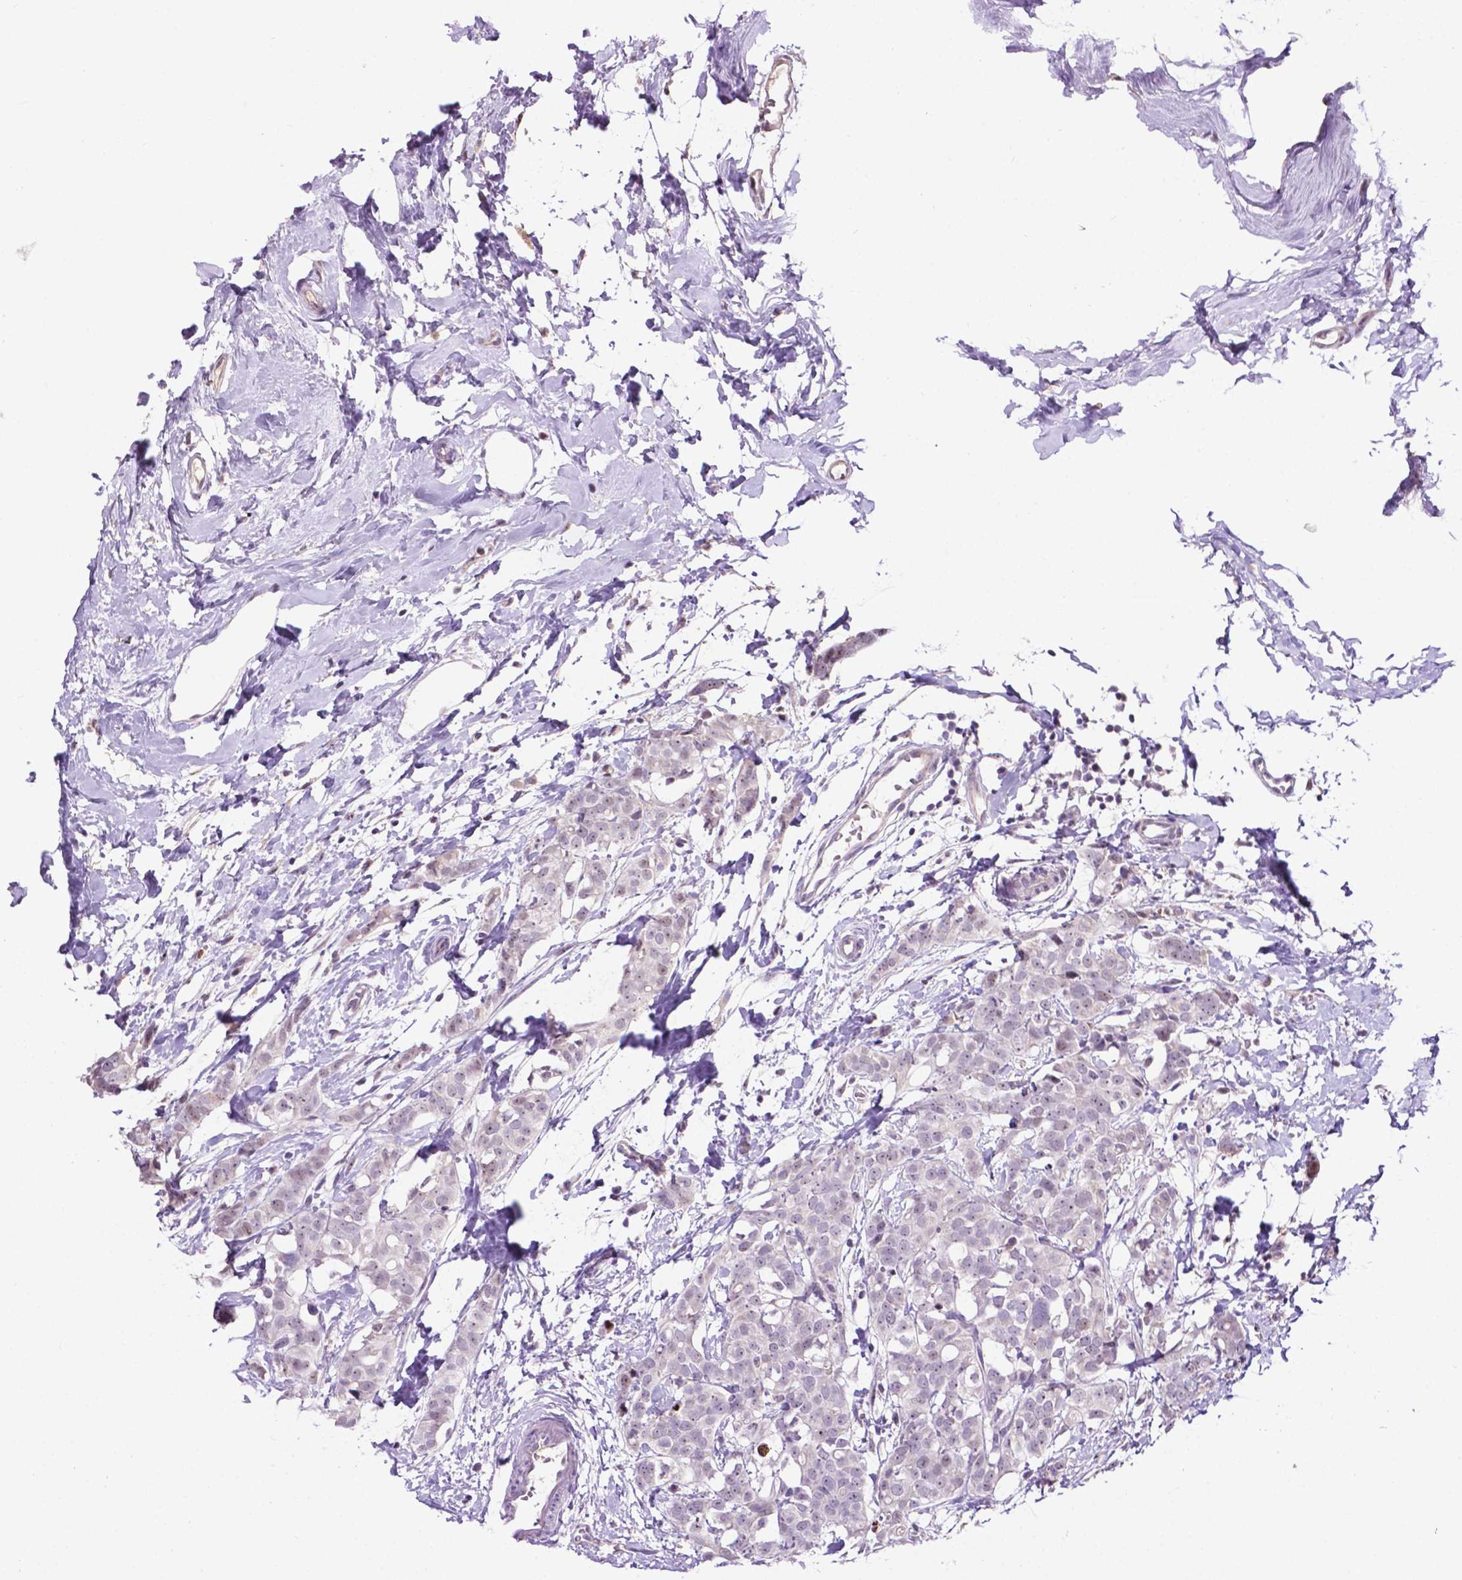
{"staining": {"intensity": "negative", "quantity": "none", "location": "none"}, "tissue": "breast cancer", "cell_type": "Tumor cells", "image_type": "cancer", "snomed": [{"axis": "morphology", "description": "Duct carcinoma"}, {"axis": "topography", "description": "Breast"}], "caption": "Immunohistochemistry of human breast cancer (invasive ductal carcinoma) reveals no staining in tumor cells. The staining was performed using DAB to visualize the protein expression in brown, while the nuclei were stained in blue with hematoxylin (Magnification: 20x).", "gene": "SMAD3", "patient": {"sex": "female", "age": 40}}